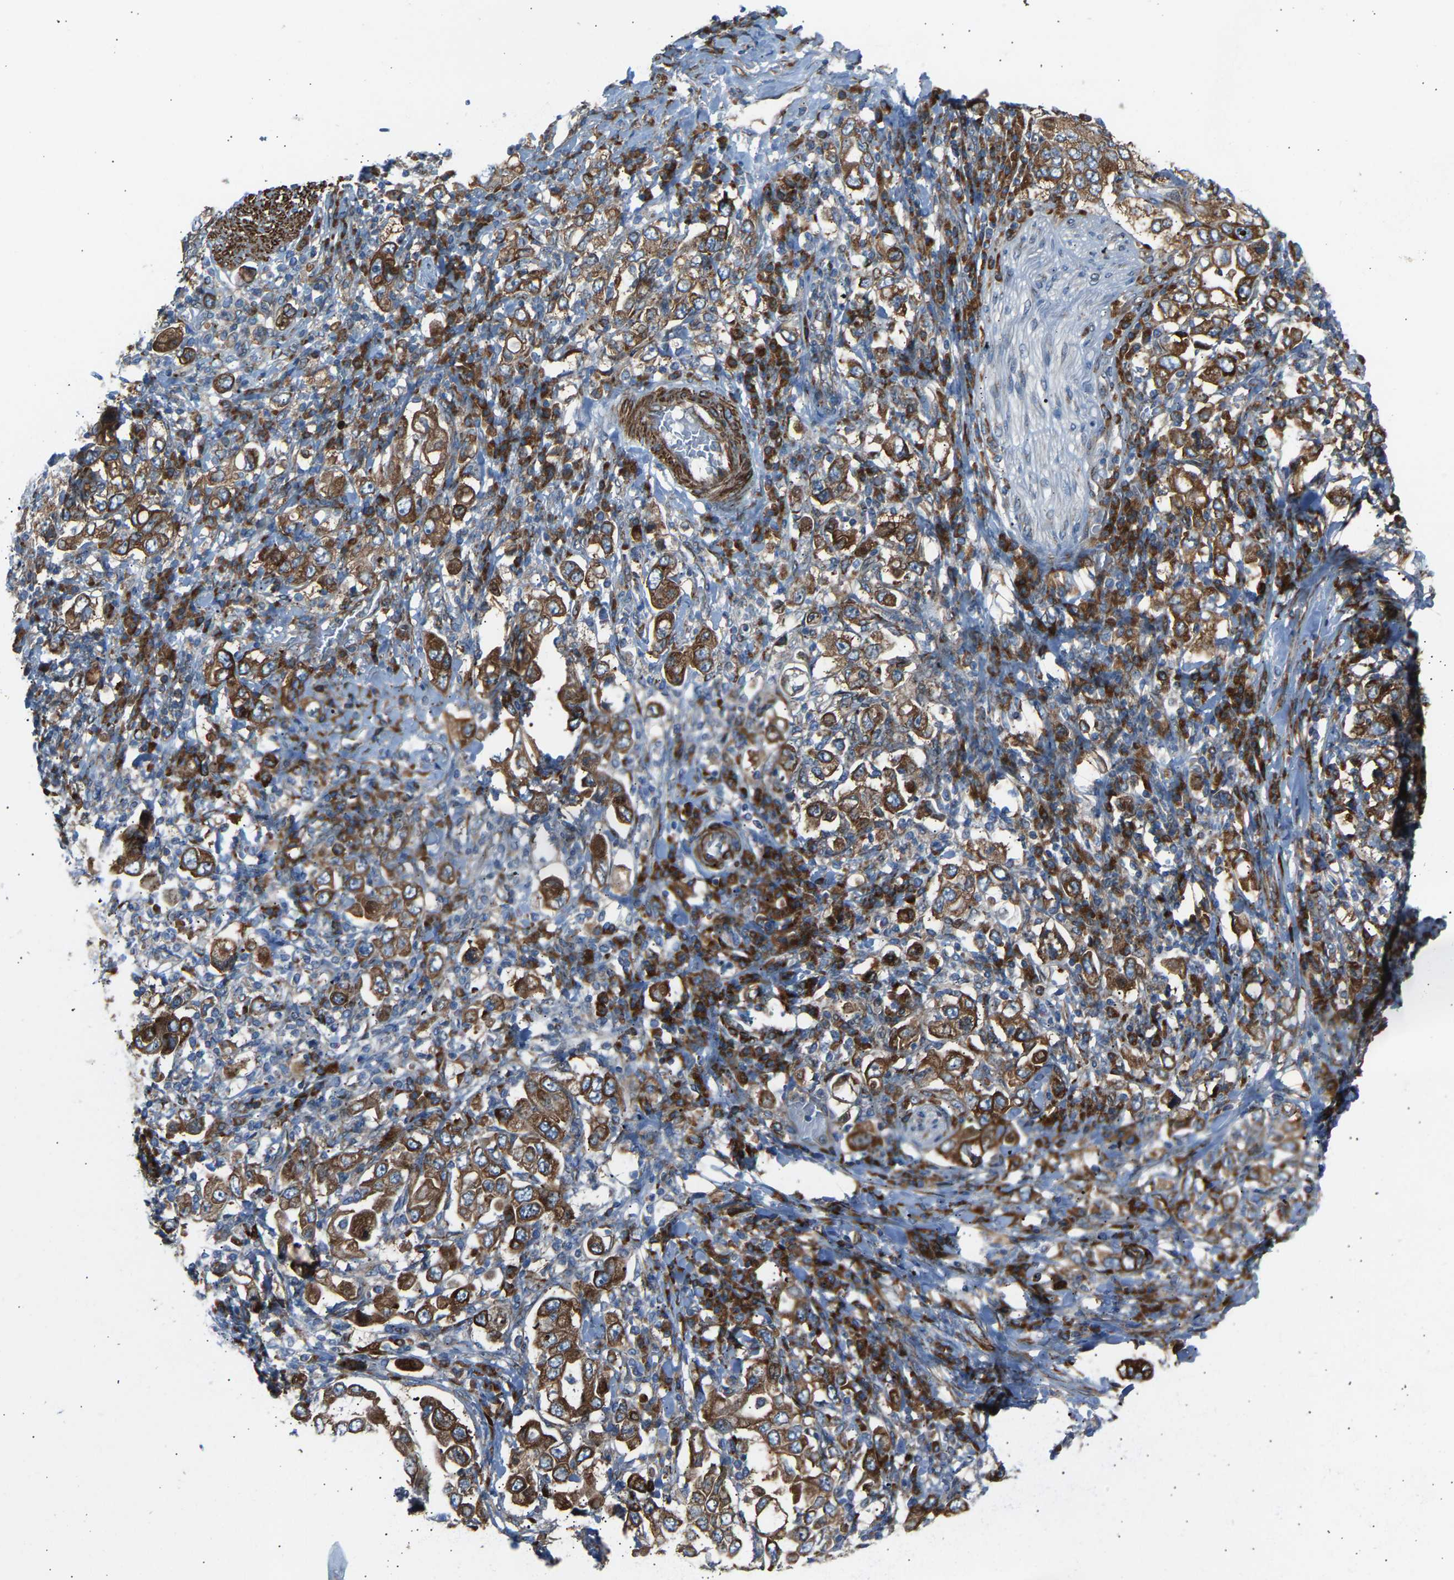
{"staining": {"intensity": "moderate", "quantity": ">75%", "location": "cytoplasmic/membranous"}, "tissue": "stomach cancer", "cell_type": "Tumor cells", "image_type": "cancer", "snomed": [{"axis": "morphology", "description": "Adenocarcinoma, NOS"}, {"axis": "topography", "description": "Stomach, upper"}], "caption": "The immunohistochemical stain shows moderate cytoplasmic/membranous positivity in tumor cells of stomach cancer tissue.", "gene": "VPS41", "patient": {"sex": "male", "age": 62}}